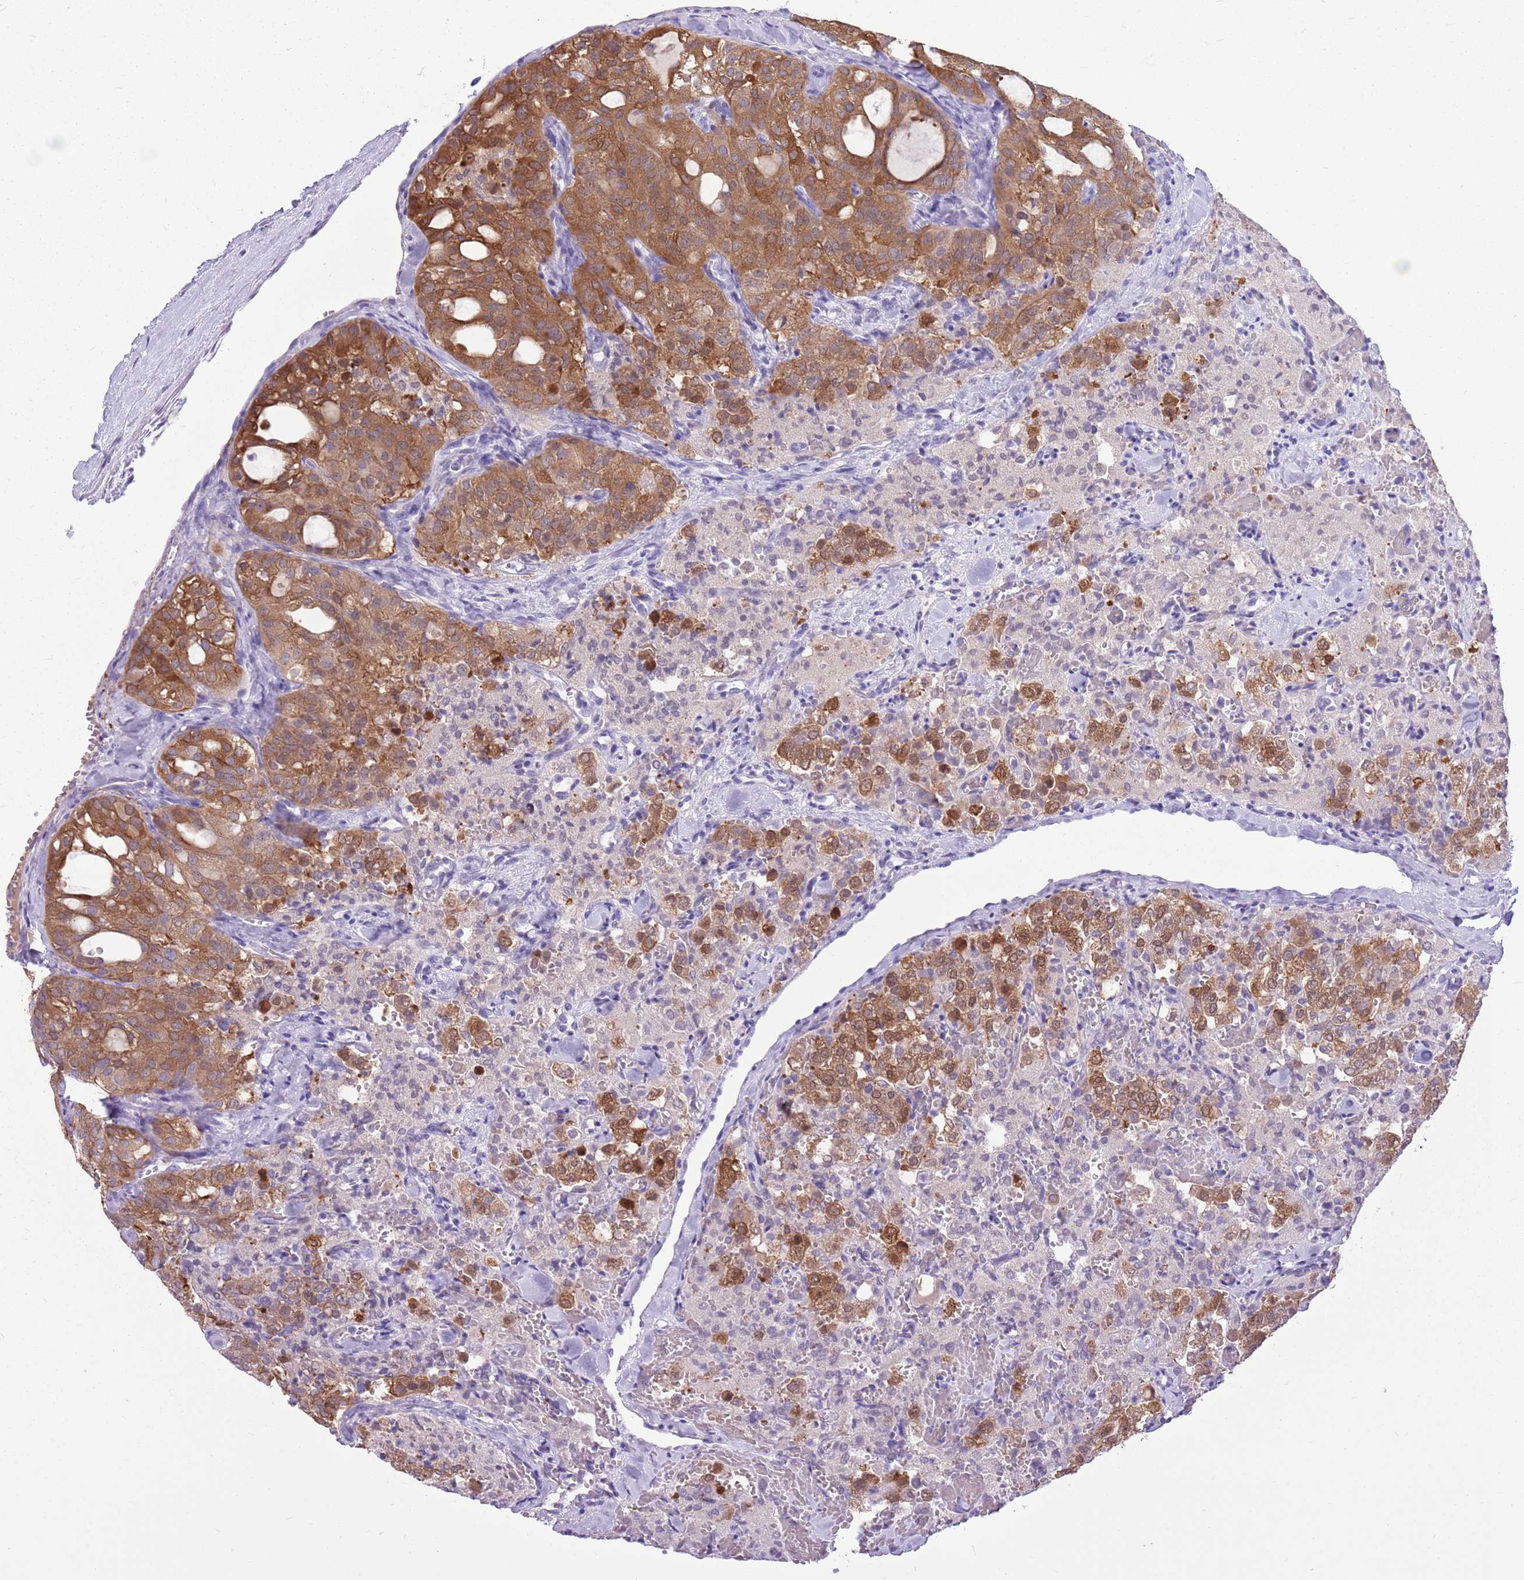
{"staining": {"intensity": "moderate", "quantity": "25%-75%", "location": "cytoplasmic/membranous"}, "tissue": "thyroid cancer", "cell_type": "Tumor cells", "image_type": "cancer", "snomed": [{"axis": "morphology", "description": "Follicular adenoma carcinoma, NOS"}, {"axis": "topography", "description": "Thyroid gland"}], "caption": "Immunohistochemistry (IHC) image of neoplastic tissue: human thyroid cancer stained using immunohistochemistry exhibits medium levels of moderate protein expression localized specifically in the cytoplasmic/membranous of tumor cells, appearing as a cytoplasmic/membranous brown color.", "gene": "ZNF425", "patient": {"sex": "male", "age": 75}}